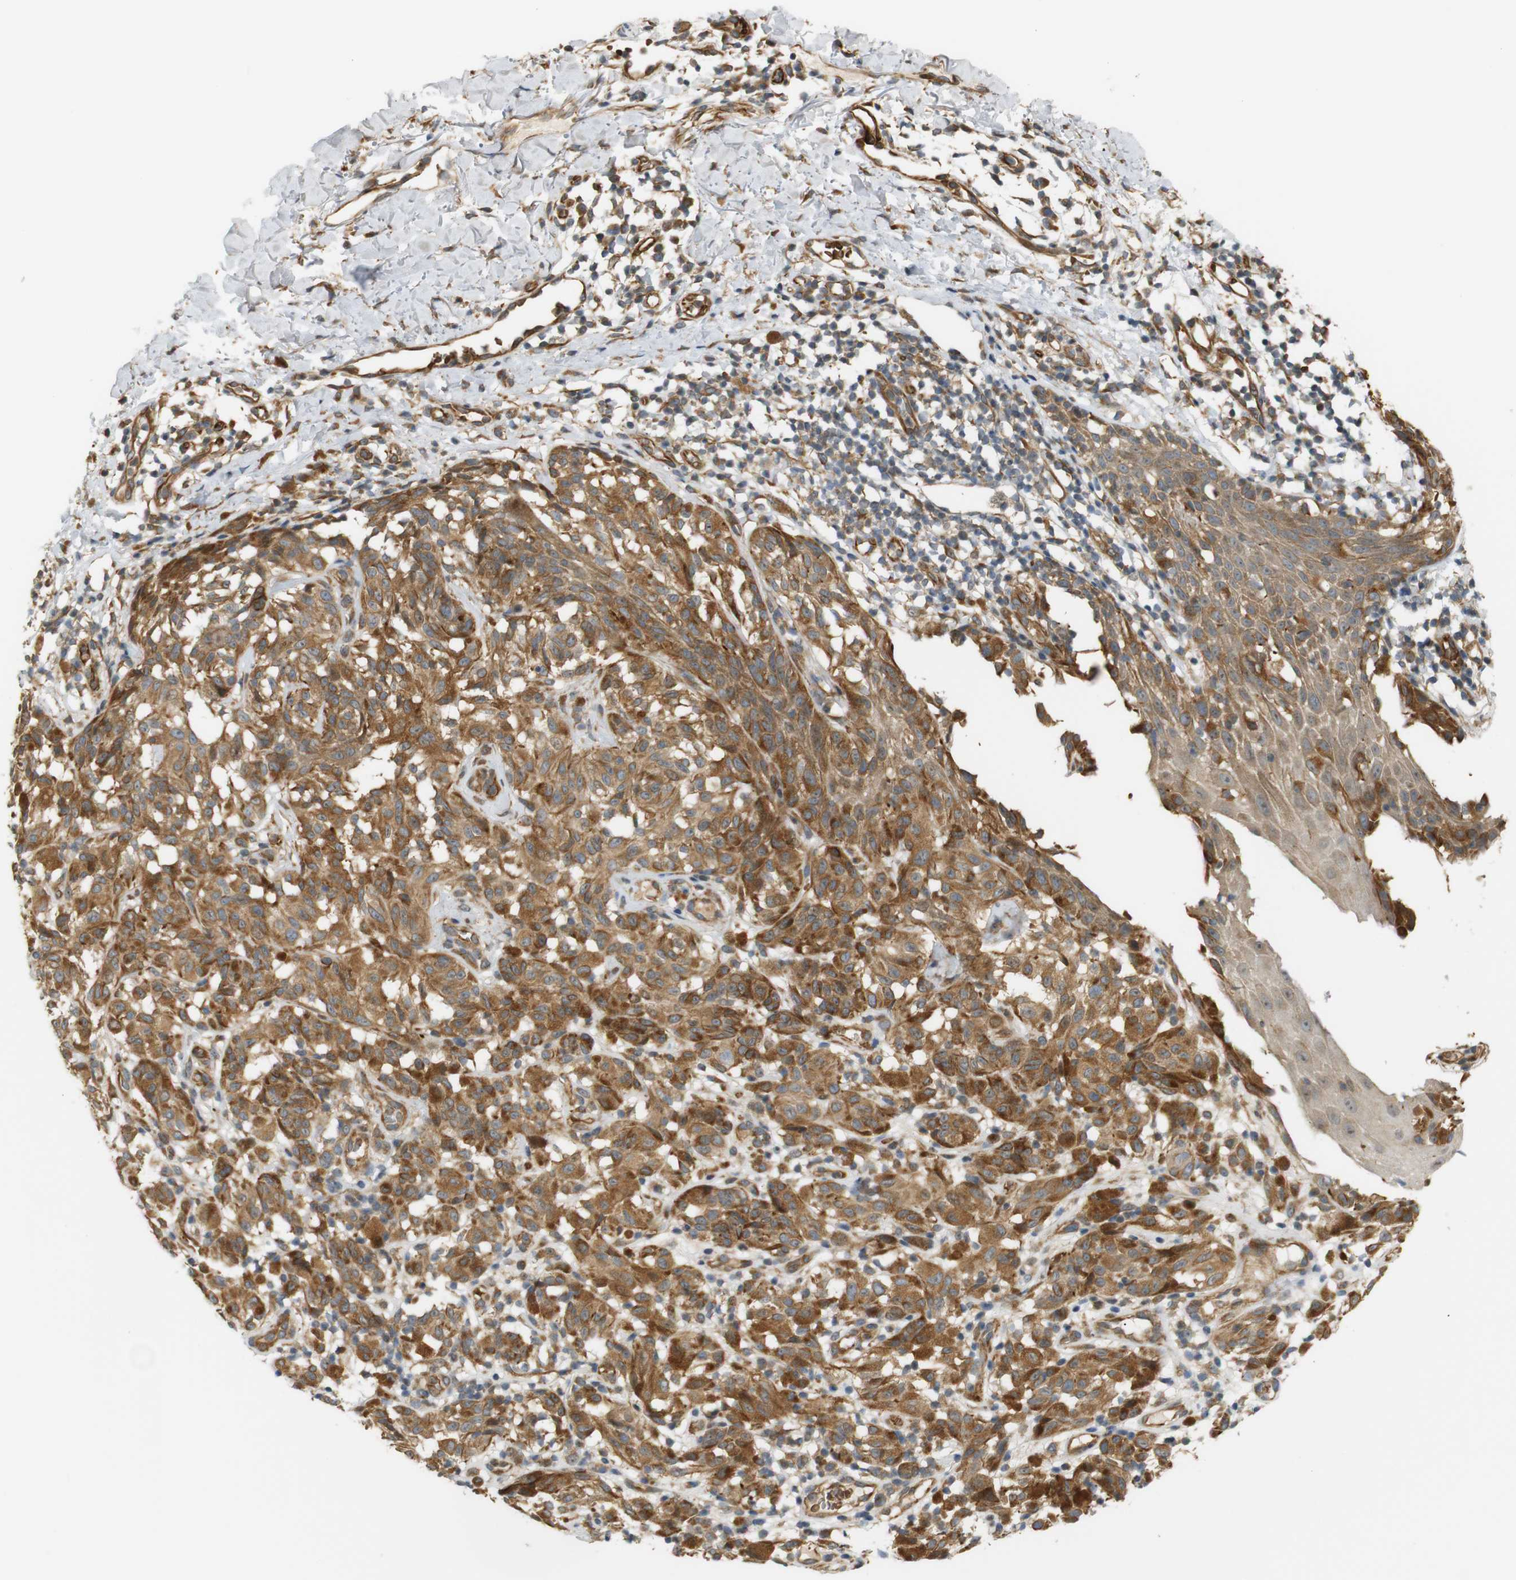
{"staining": {"intensity": "moderate", "quantity": ">75%", "location": "cytoplasmic/membranous"}, "tissue": "melanoma", "cell_type": "Tumor cells", "image_type": "cancer", "snomed": [{"axis": "morphology", "description": "Malignant melanoma, NOS"}, {"axis": "topography", "description": "Skin"}], "caption": "Malignant melanoma was stained to show a protein in brown. There is medium levels of moderate cytoplasmic/membranous expression in approximately >75% of tumor cells.", "gene": "RPTOR", "patient": {"sex": "female", "age": 46}}